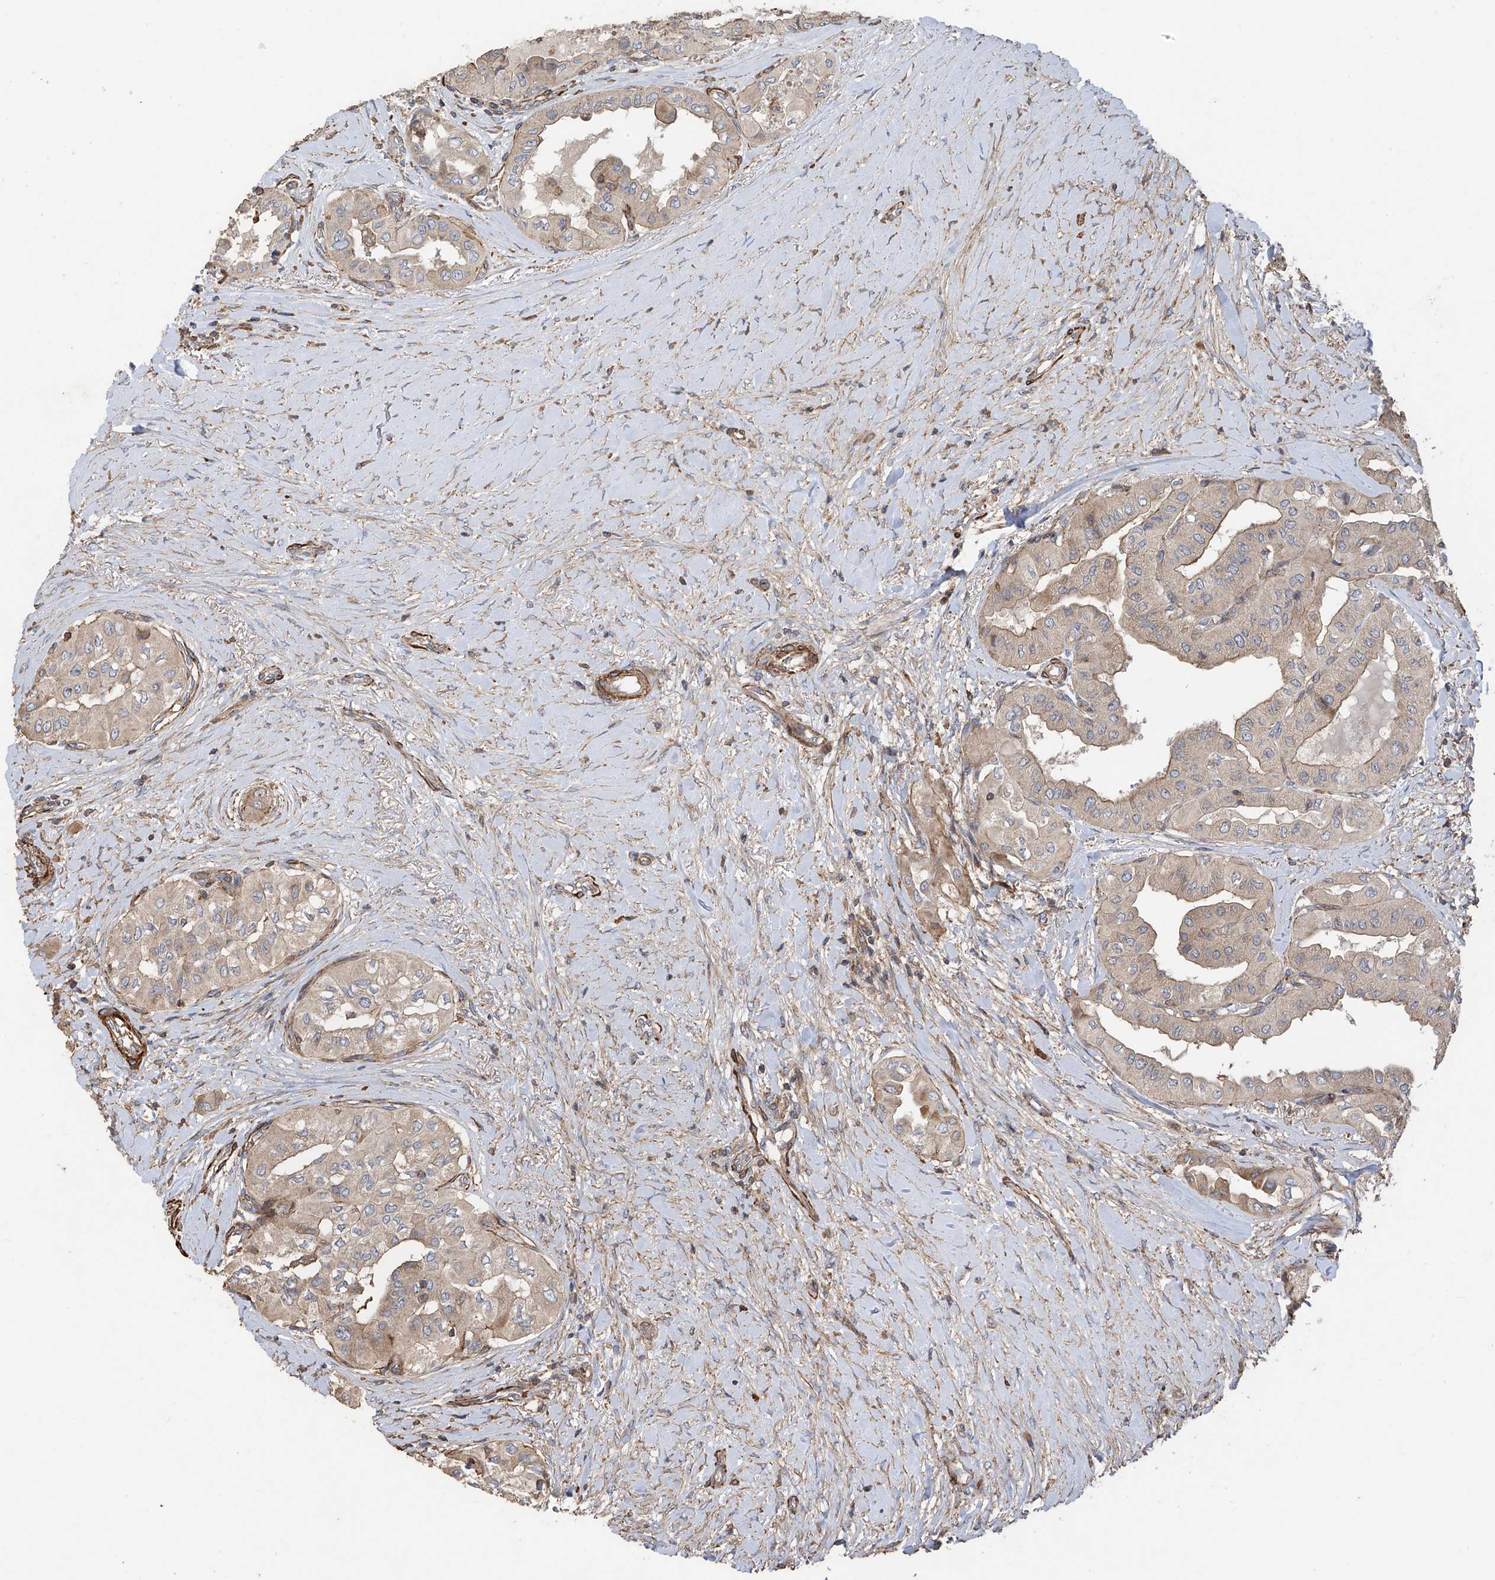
{"staining": {"intensity": "weak", "quantity": "25%-75%", "location": "cytoplasmic/membranous"}, "tissue": "thyroid cancer", "cell_type": "Tumor cells", "image_type": "cancer", "snomed": [{"axis": "morphology", "description": "Papillary adenocarcinoma, NOS"}, {"axis": "topography", "description": "Thyroid gland"}], "caption": "The histopathology image displays immunohistochemical staining of thyroid cancer (papillary adenocarcinoma). There is weak cytoplasmic/membranous staining is present in approximately 25%-75% of tumor cells.", "gene": "SLC43A3", "patient": {"sex": "female", "age": 59}}